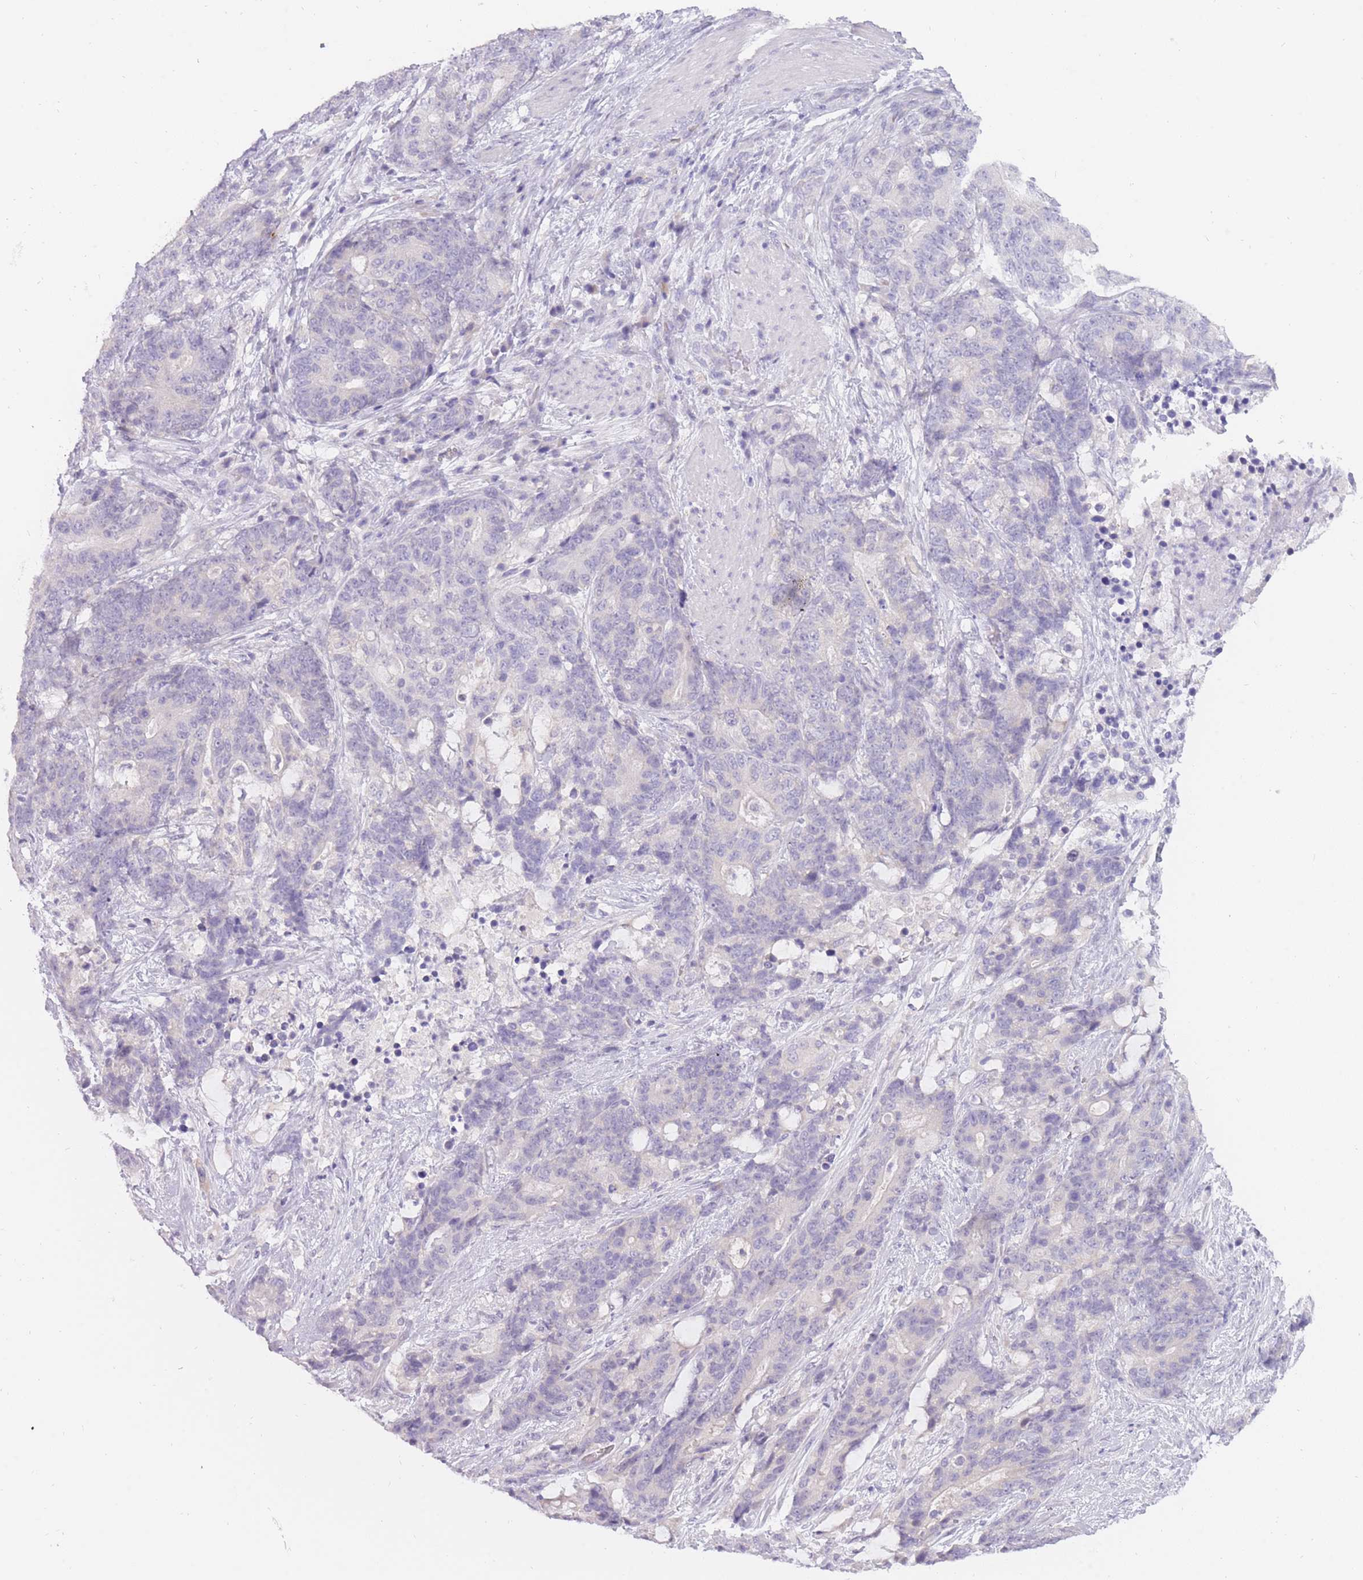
{"staining": {"intensity": "negative", "quantity": "none", "location": "none"}, "tissue": "stomach cancer", "cell_type": "Tumor cells", "image_type": "cancer", "snomed": [{"axis": "morphology", "description": "Normal tissue, NOS"}, {"axis": "morphology", "description": "Adenocarcinoma, NOS"}, {"axis": "topography", "description": "Stomach"}], "caption": "Tumor cells show no significant protein positivity in adenocarcinoma (stomach). (DAB IHC, high magnification).", "gene": "BDKRB2", "patient": {"sex": "female", "age": 64}}